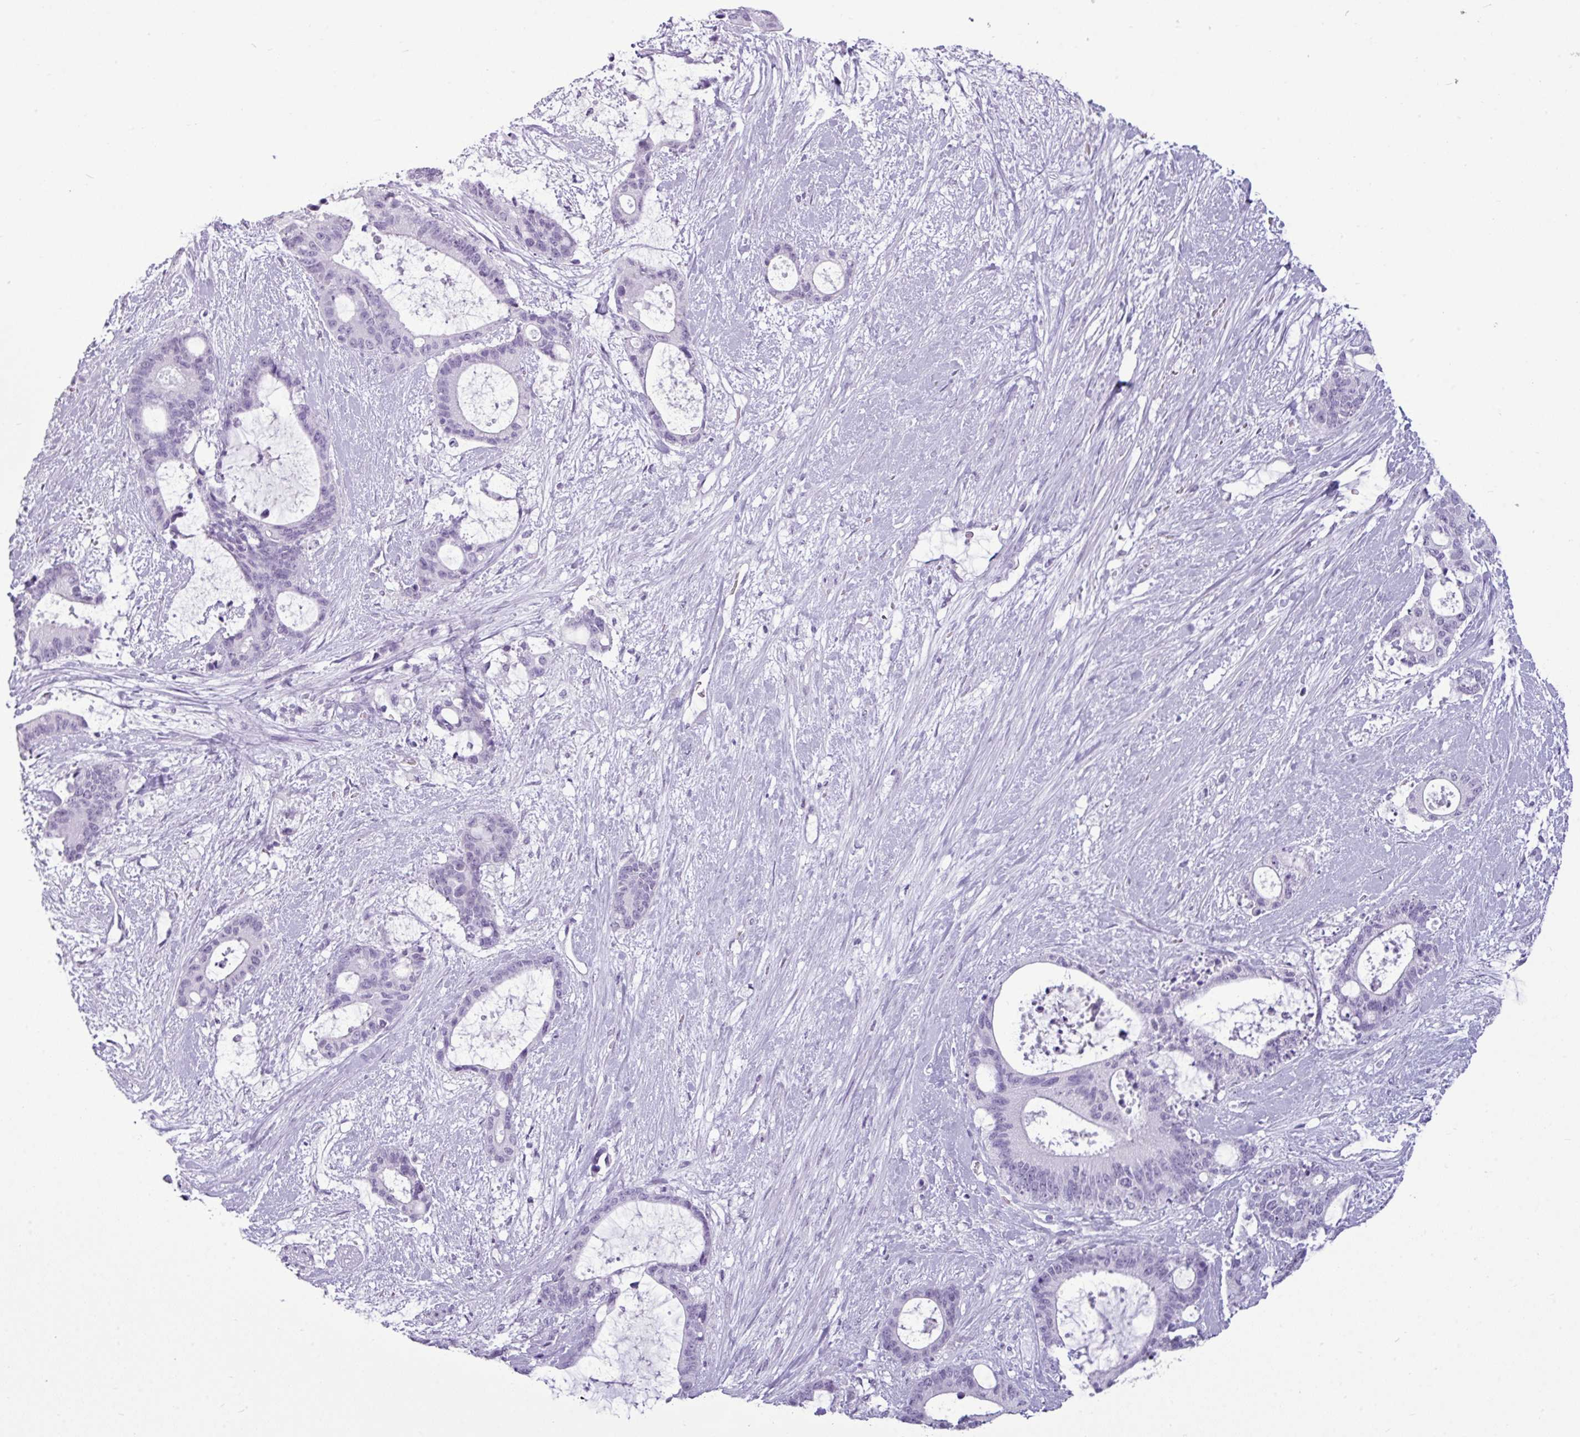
{"staining": {"intensity": "negative", "quantity": "none", "location": "none"}, "tissue": "liver cancer", "cell_type": "Tumor cells", "image_type": "cancer", "snomed": [{"axis": "morphology", "description": "Normal tissue, NOS"}, {"axis": "morphology", "description": "Cholangiocarcinoma"}, {"axis": "topography", "description": "Liver"}, {"axis": "topography", "description": "Peripheral nerve tissue"}], "caption": "Tumor cells are negative for brown protein staining in liver cancer. (Immunohistochemistry (ihc), brightfield microscopy, high magnification).", "gene": "AMY2A", "patient": {"sex": "female", "age": 73}}